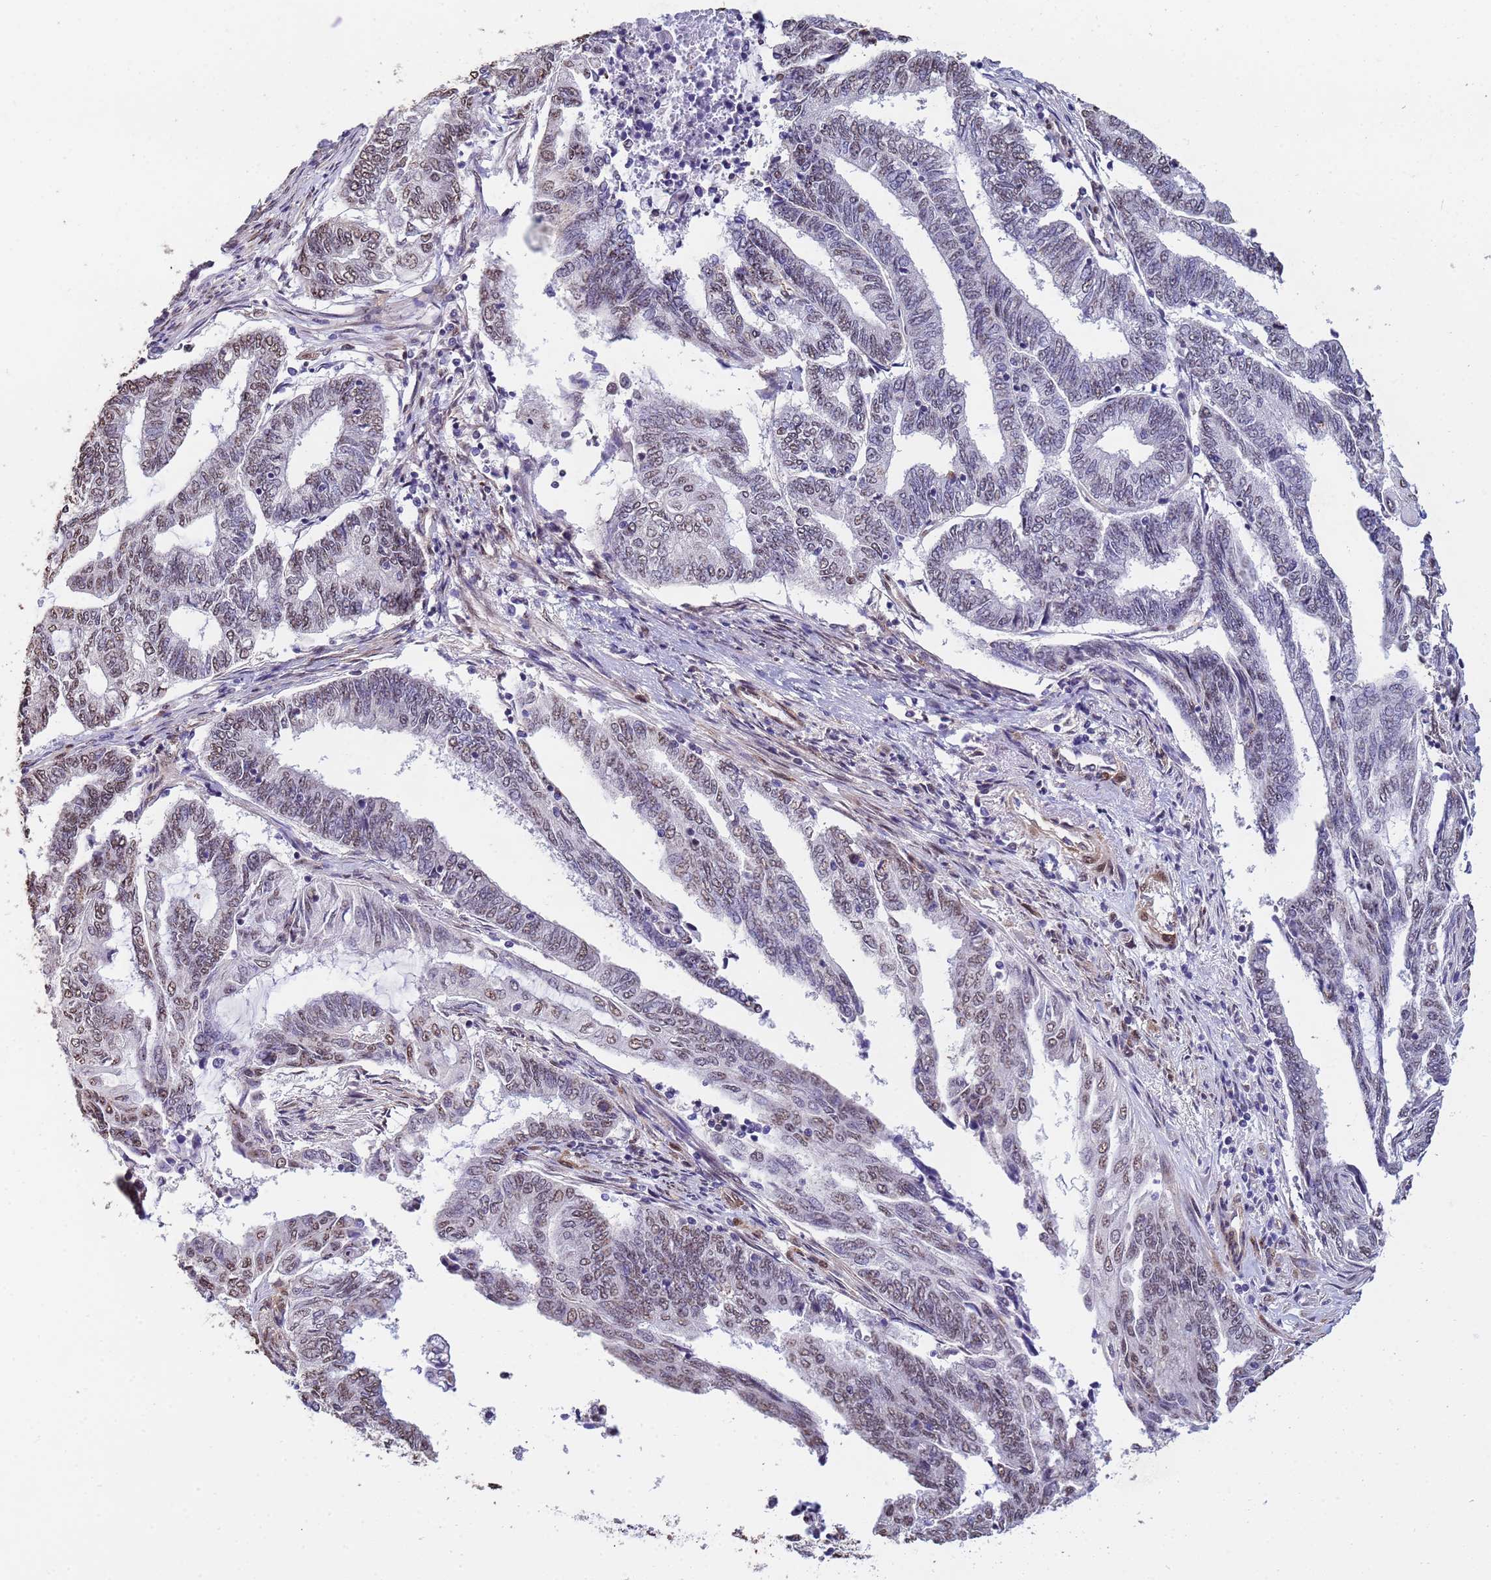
{"staining": {"intensity": "weak", "quantity": "25%-75%", "location": "nuclear"}, "tissue": "endometrial cancer", "cell_type": "Tumor cells", "image_type": "cancer", "snomed": [{"axis": "morphology", "description": "Adenocarcinoma, NOS"}, {"axis": "topography", "description": "Uterus"}, {"axis": "topography", "description": "Endometrium"}], "caption": "Endometrial adenocarcinoma stained with DAB immunohistochemistry demonstrates low levels of weak nuclear expression in about 25%-75% of tumor cells.", "gene": "TRIP6", "patient": {"sex": "female", "age": 70}}